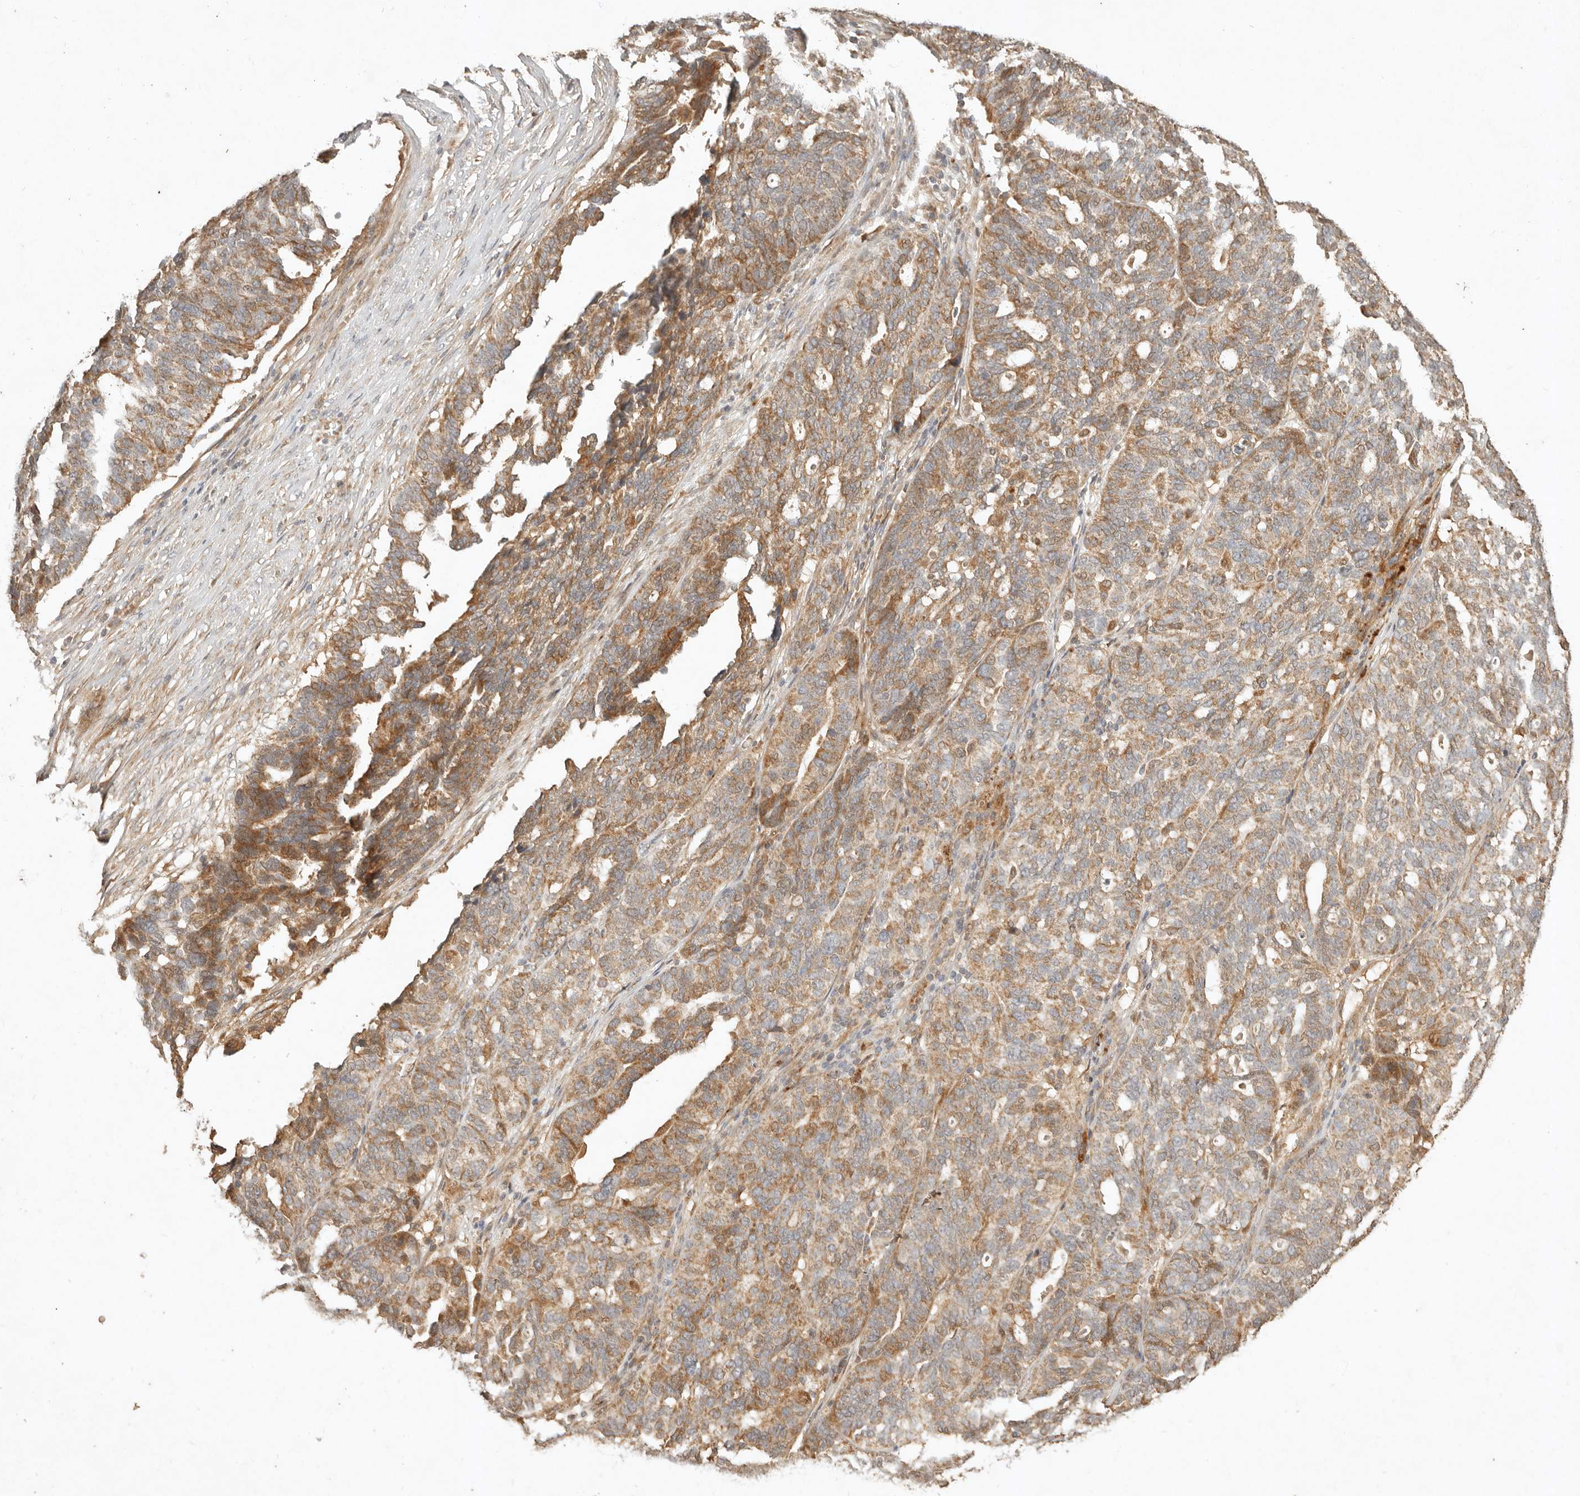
{"staining": {"intensity": "moderate", "quantity": ">75%", "location": "cytoplasmic/membranous"}, "tissue": "ovarian cancer", "cell_type": "Tumor cells", "image_type": "cancer", "snomed": [{"axis": "morphology", "description": "Cystadenocarcinoma, serous, NOS"}, {"axis": "topography", "description": "Ovary"}], "caption": "Ovarian cancer (serous cystadenocarcinoma) stained with a brown dye demonstrates moderate cytoplasmic/membranous positive expression in about >75% of tumor cells.", "gene": "CLEC4C", "patient": {"sex": "female", "age": 59}}